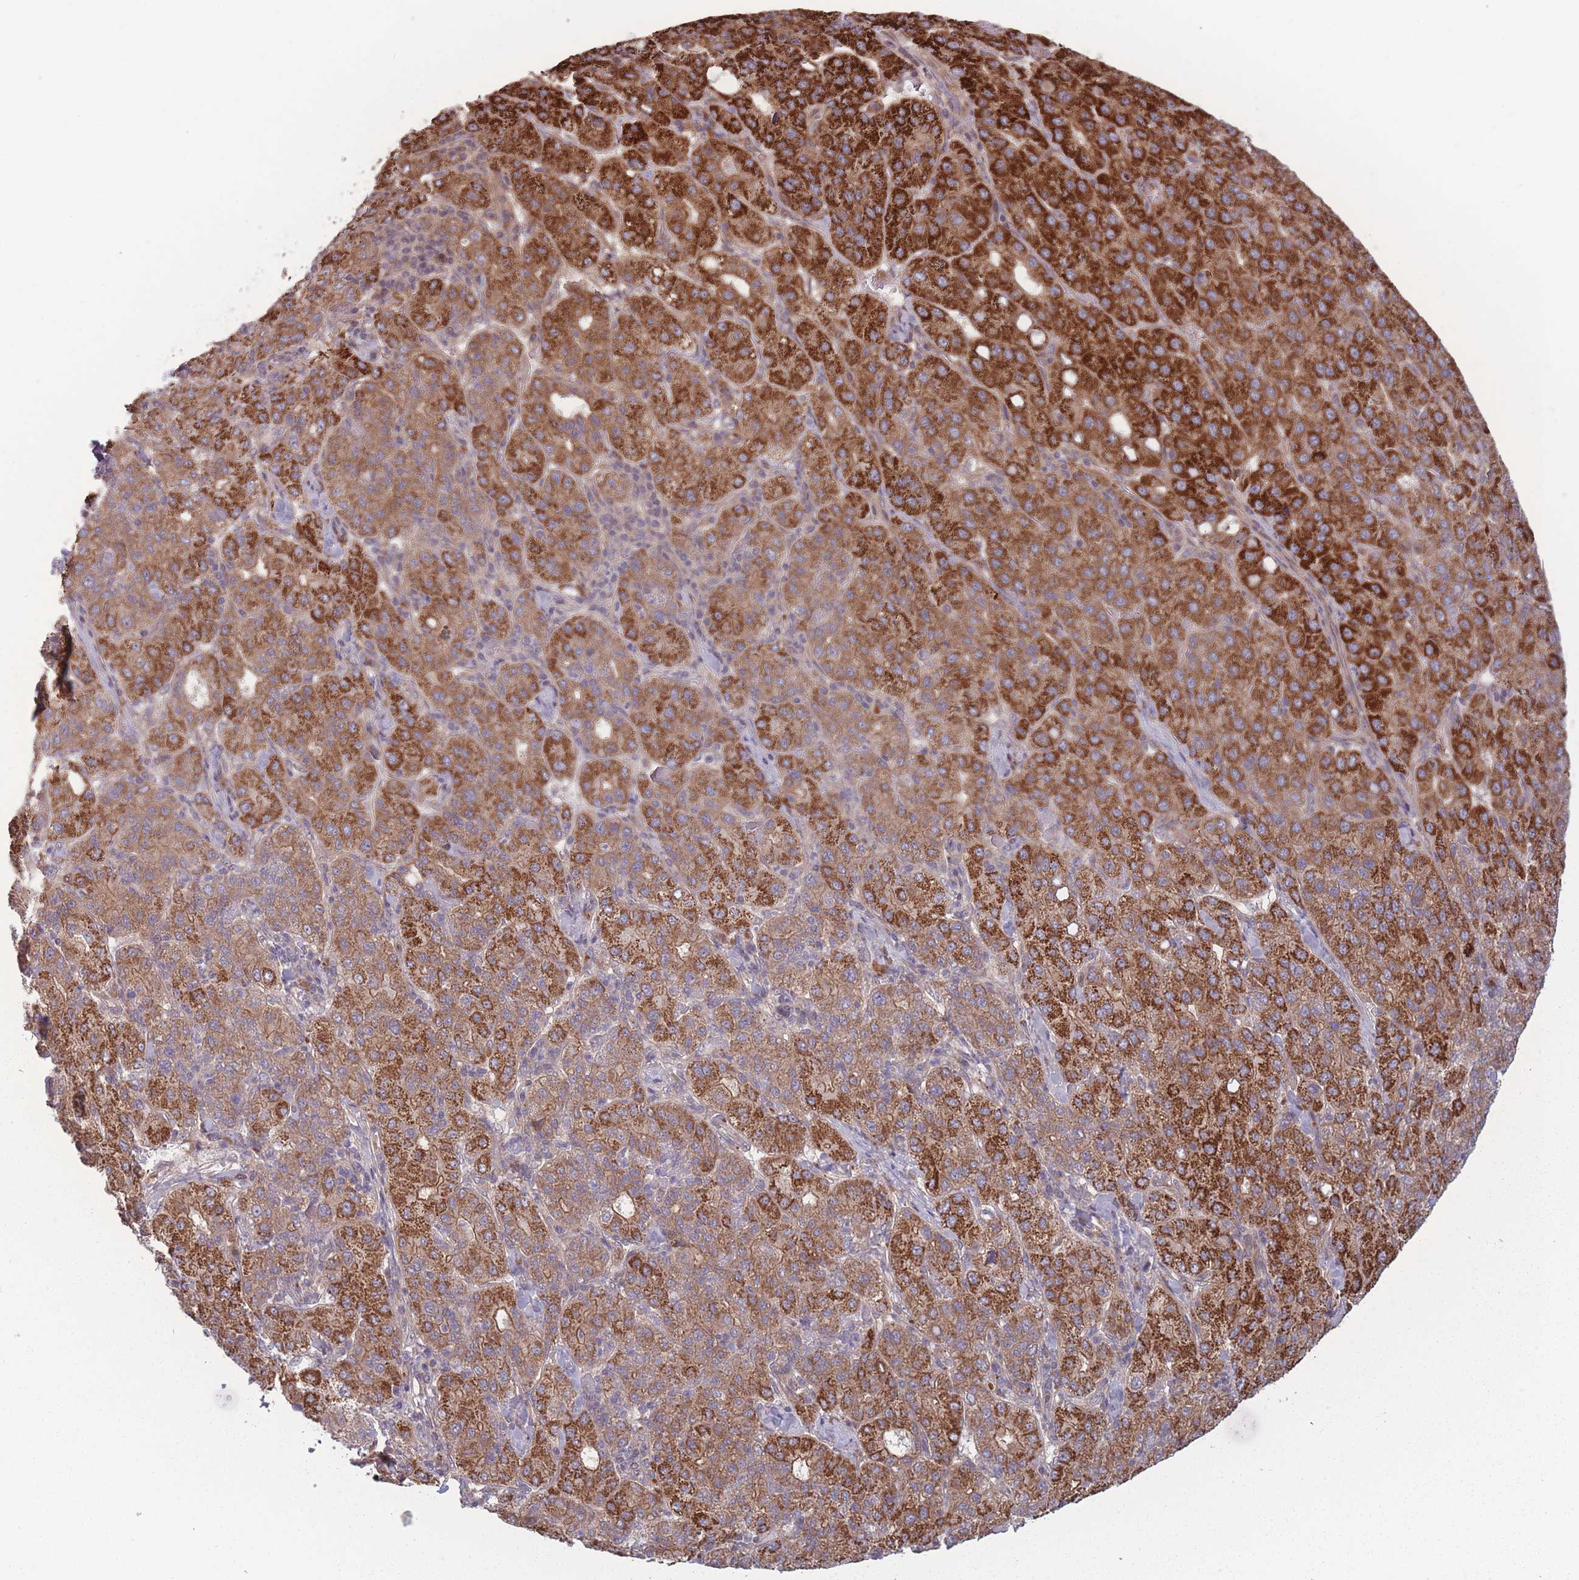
{"staining": {"intensity": "strong", "quantity": ">75%", "location": "cytoplasmic/membranous"}, "tissue": "liver cancer", "cell_type": "Tumor cells", "image_type": "cancer", "snomed": [{"axis": "morphology", "description": "Carcinoma, Hepatocellular, NOS"}, {"axis": "topography", "description": "Liver"}], "caption": "Protein staining by IHC exhibits strong cytoplasmic/membranous staining in about >75% of tumor cells in liver cancer. (Stains: DAB (3,3'-diaminobenzidine) in brown, nuclei in blue, Microscopy: brightfield microscopy at high magnification).", "gene": "RPS18", "patient": {"sex": "male", "age": 65}}